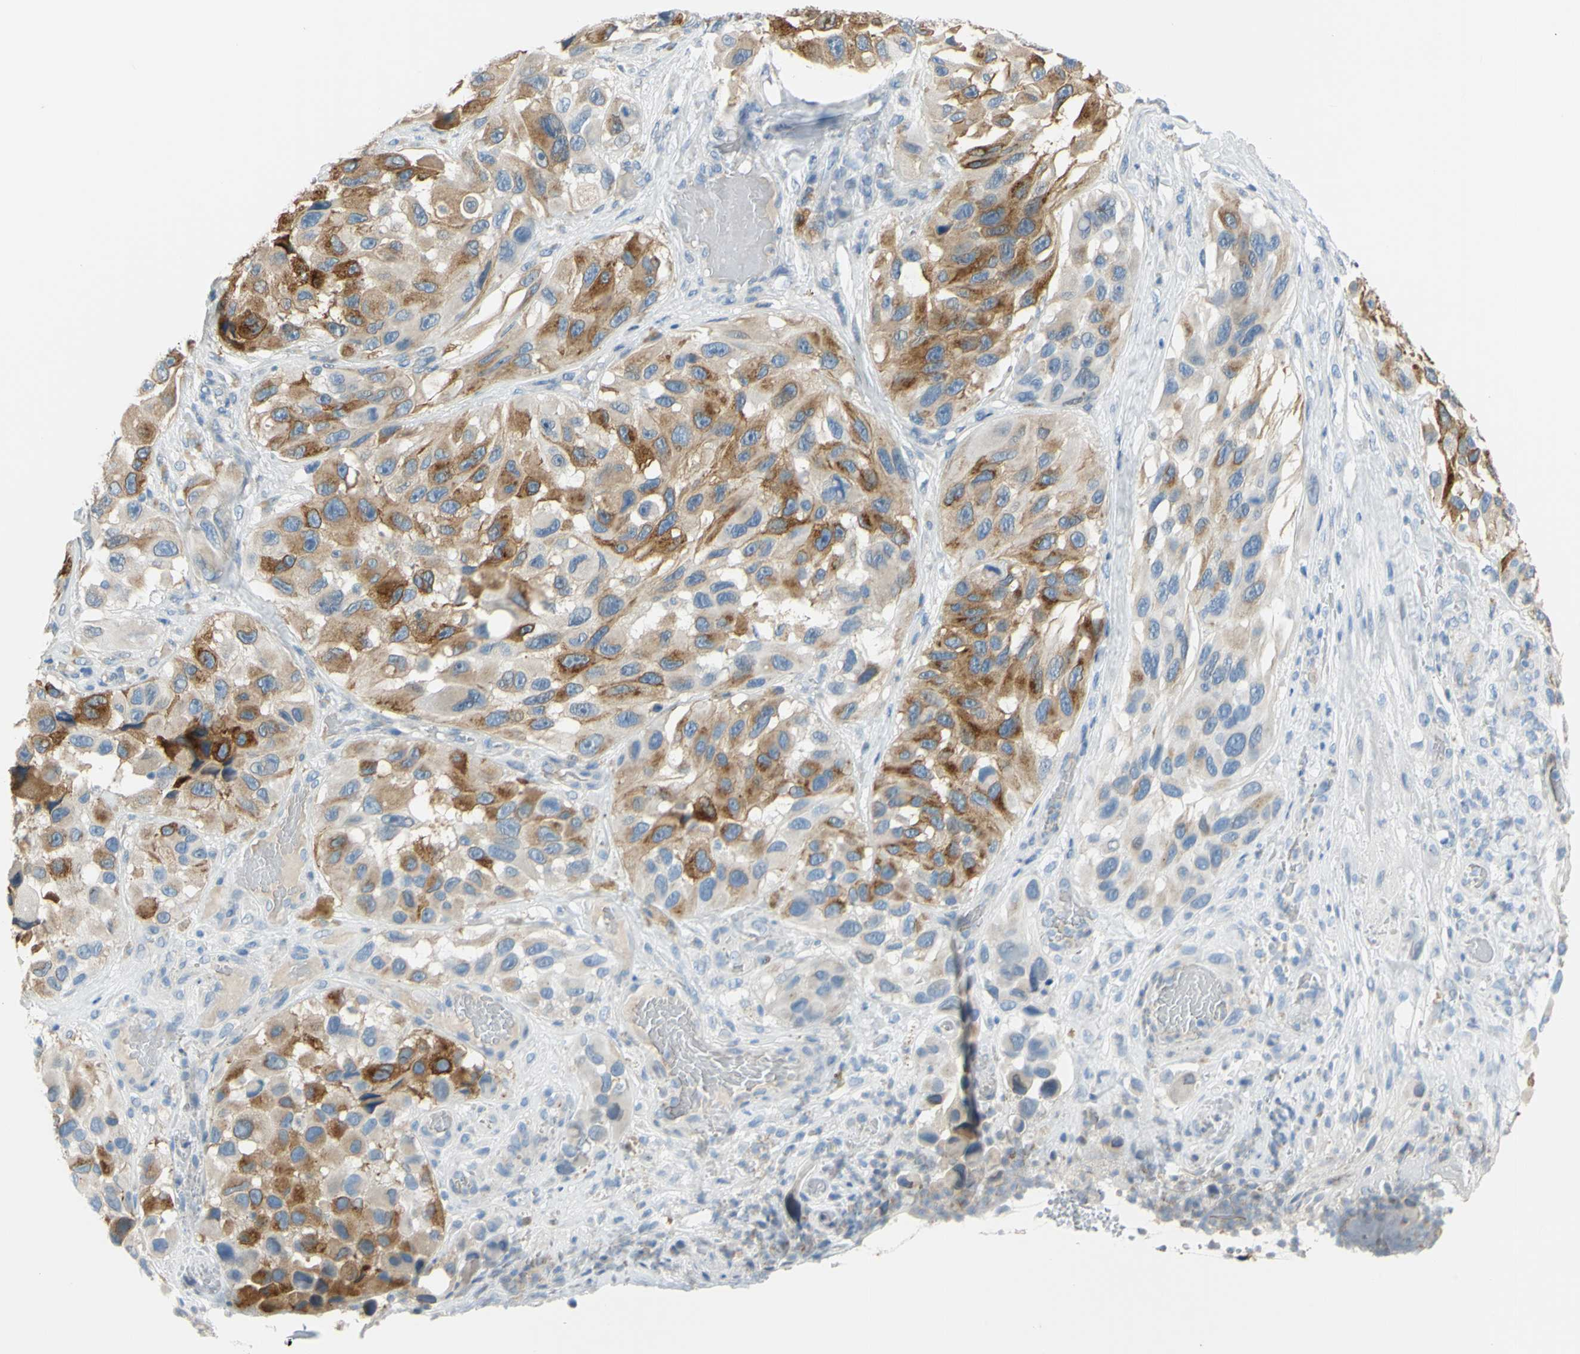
{"staining": {"intensity": "strong", "quantity": ">75%", "location": "cytoplasmic/membranous"}, "tissue": "melanoma", "cell_type": "Tumor cells", "image_type": "cancer", "snomed": [{"axis": "morphology", "description": "Malignant melanoma, NOS"}, {"axis": "topography", "description": "Skin"}], "caption": "Human melanoma stained with a brown dye exhibits strong cytoplasmic/membranous positive staining in about >75% of tumor cells.", "gene": "DCT", "patient": {"sex": "female", "age": 73}}